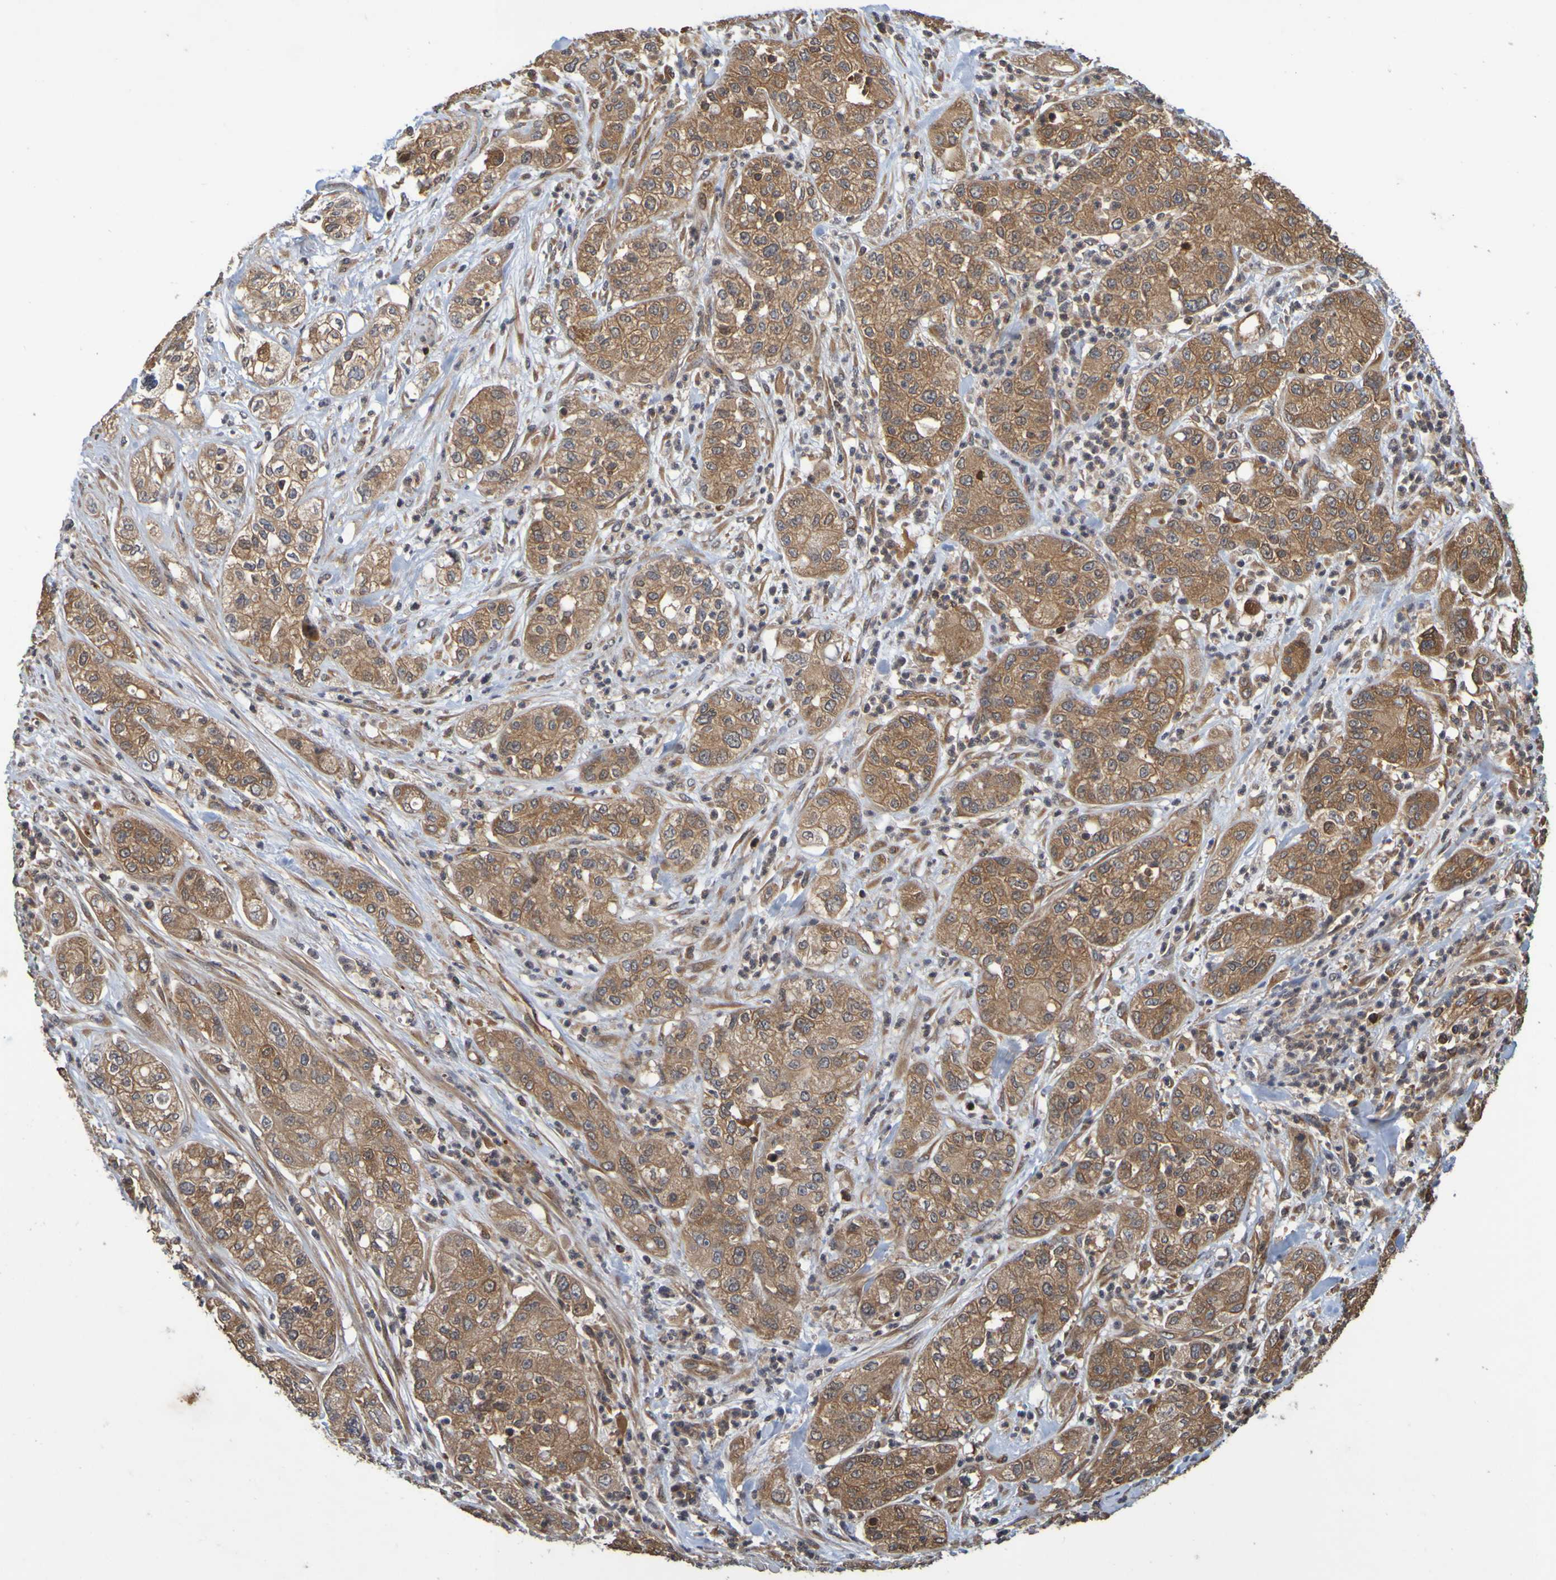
{"staining": {"intensity": "strong", "quantity": "25%-75%", "location": "cytoplasmic/membranous"}, "tissue": "pancreatic cancer", "cell_type": "Tumor cells", "image_type": "cancer", "snomed": [{"axis": "morphology", "description": "Adenocarcinoma, NOS"}, {"axis": "topography", "description": "Pancreas"}], "caption": "DAB immunohistochemical staining of human pancreatic cancer exhibits strong cytoplasmic/membranous protein expression in approximately 25%-75% of tumor cells.", "gene": "OCRL", "patient": {"sex": "female", "age": 78}}